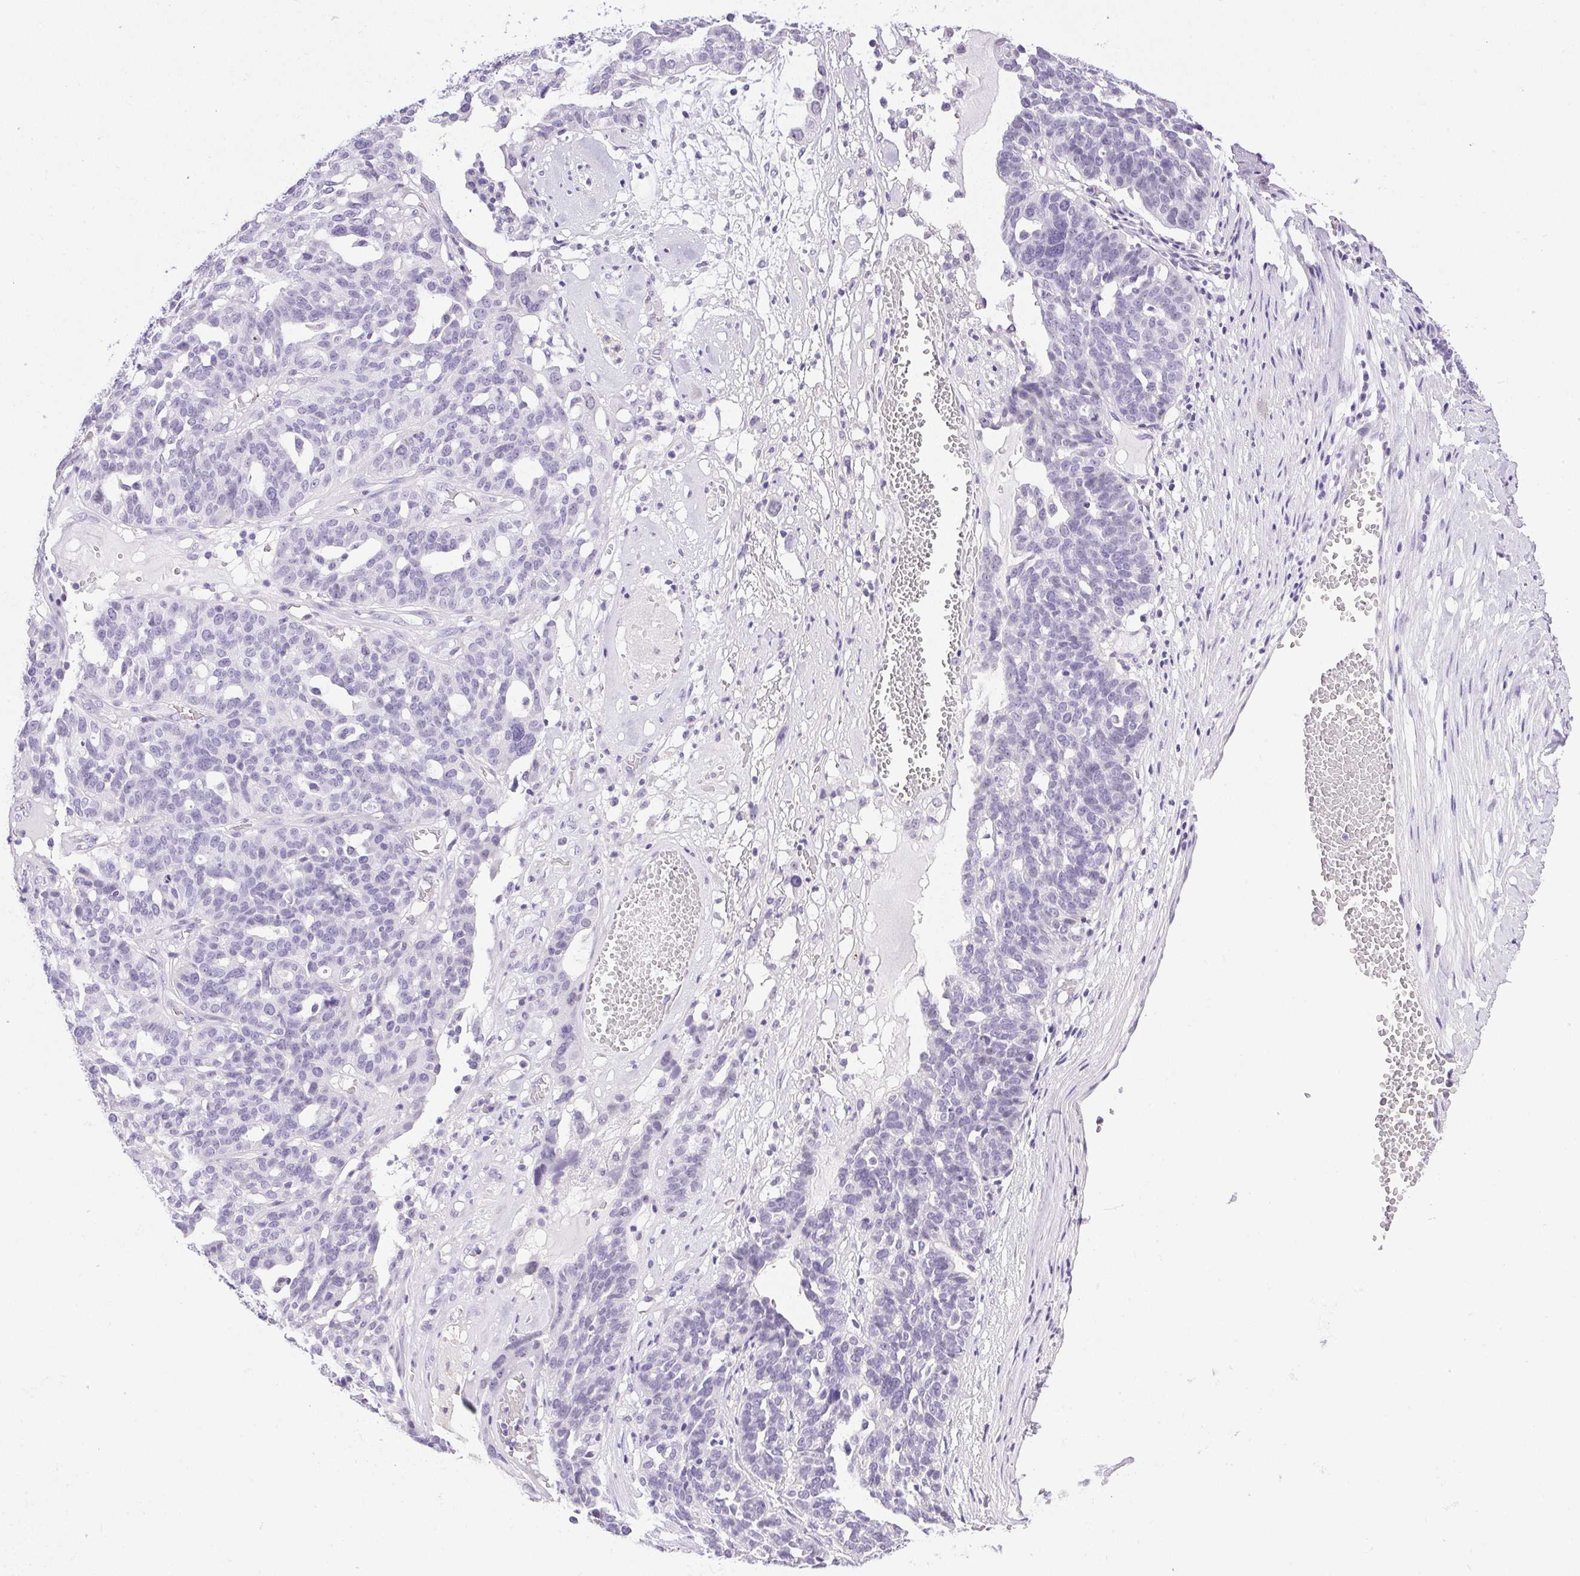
{"staining": {"intensity": "negative", "quantity": "none", "location": "none"}, "tissue": "ovarian cancer", "cell_type": "Tumor cells", "image_type": "cancer", "snomed": [{"axis": "morphology", "description": "Cystadenocarcinoma, serous, NOS"}, {"axis": "topography", "description": "Ovary"}], "caption": "Immunohistochemical staining of human serous cystadenocarcinoma (ovarian) shows no significant expression in tumor cells. Nuclei are stained in blue.", "gene": "ATP6V0A4", "patient": {"sex": "female", "age": 59}}